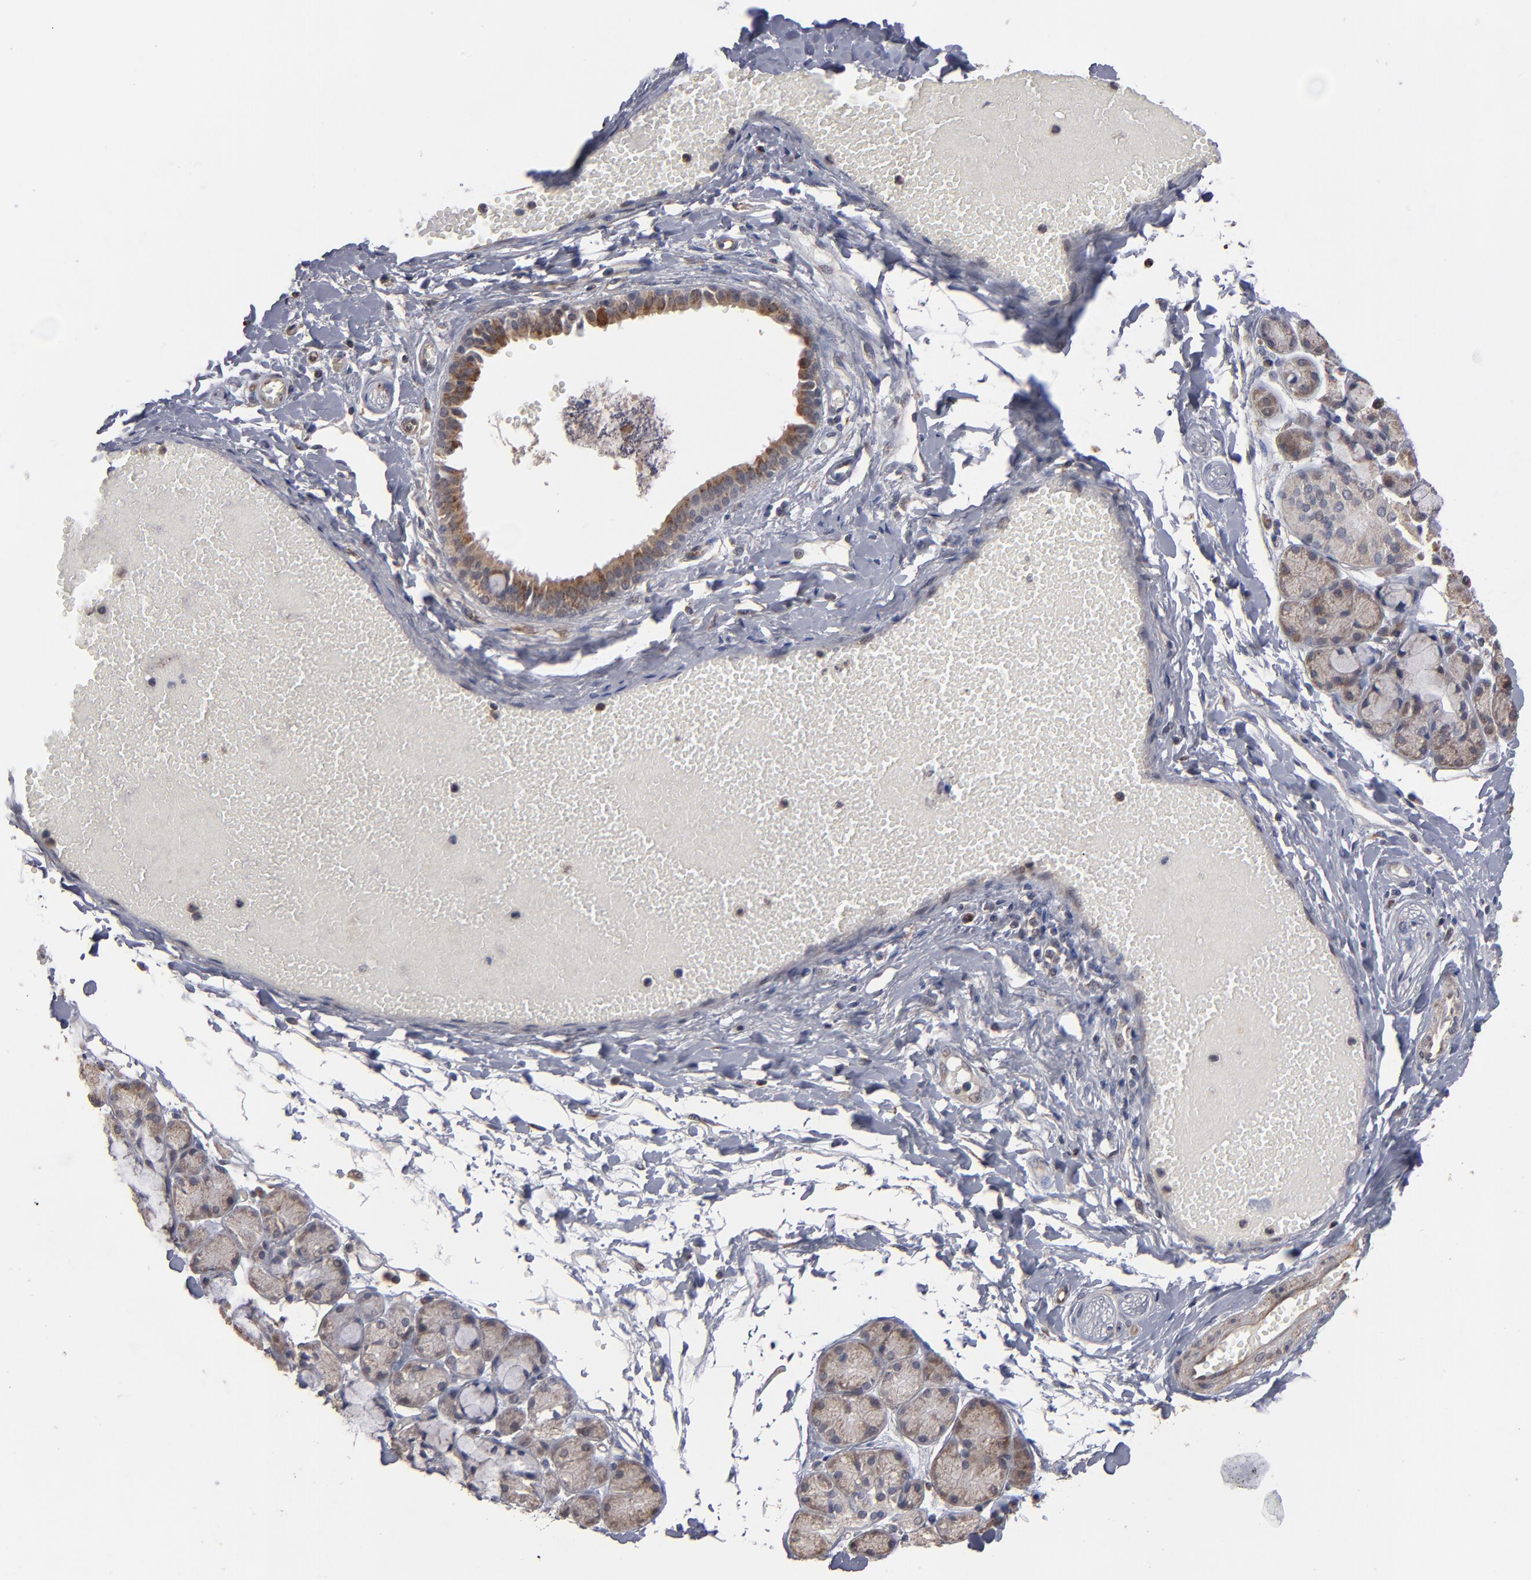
{"staining": {"intensity": "moderate", "quantity": "25%-75%", "location": "cytoplasmic/membranous"}, "tissue": "salivary gland", "cell_type": "Glandular cells", "image_type": "normal", "snomed": [{"axis": "morphology", "description": "Normal tissue, NOS"}, {"axis": "topography", "description": "Skeletal muscle"}, {"axis": "topography", "description": "Oral tissue"}, {"axis": "topography", "description": "Salivary gland"}, {"axis": "topography", "description": "Peripheral nerve tissue"}], "caption": "A medium amount of moderate cytoplasmic/membranous expression is appreciated in approximately 25%-75% of glandular cells in normal salivary gland.", "gene": "MIPOL1", "patient": {"sex": "male", "age": 54}}